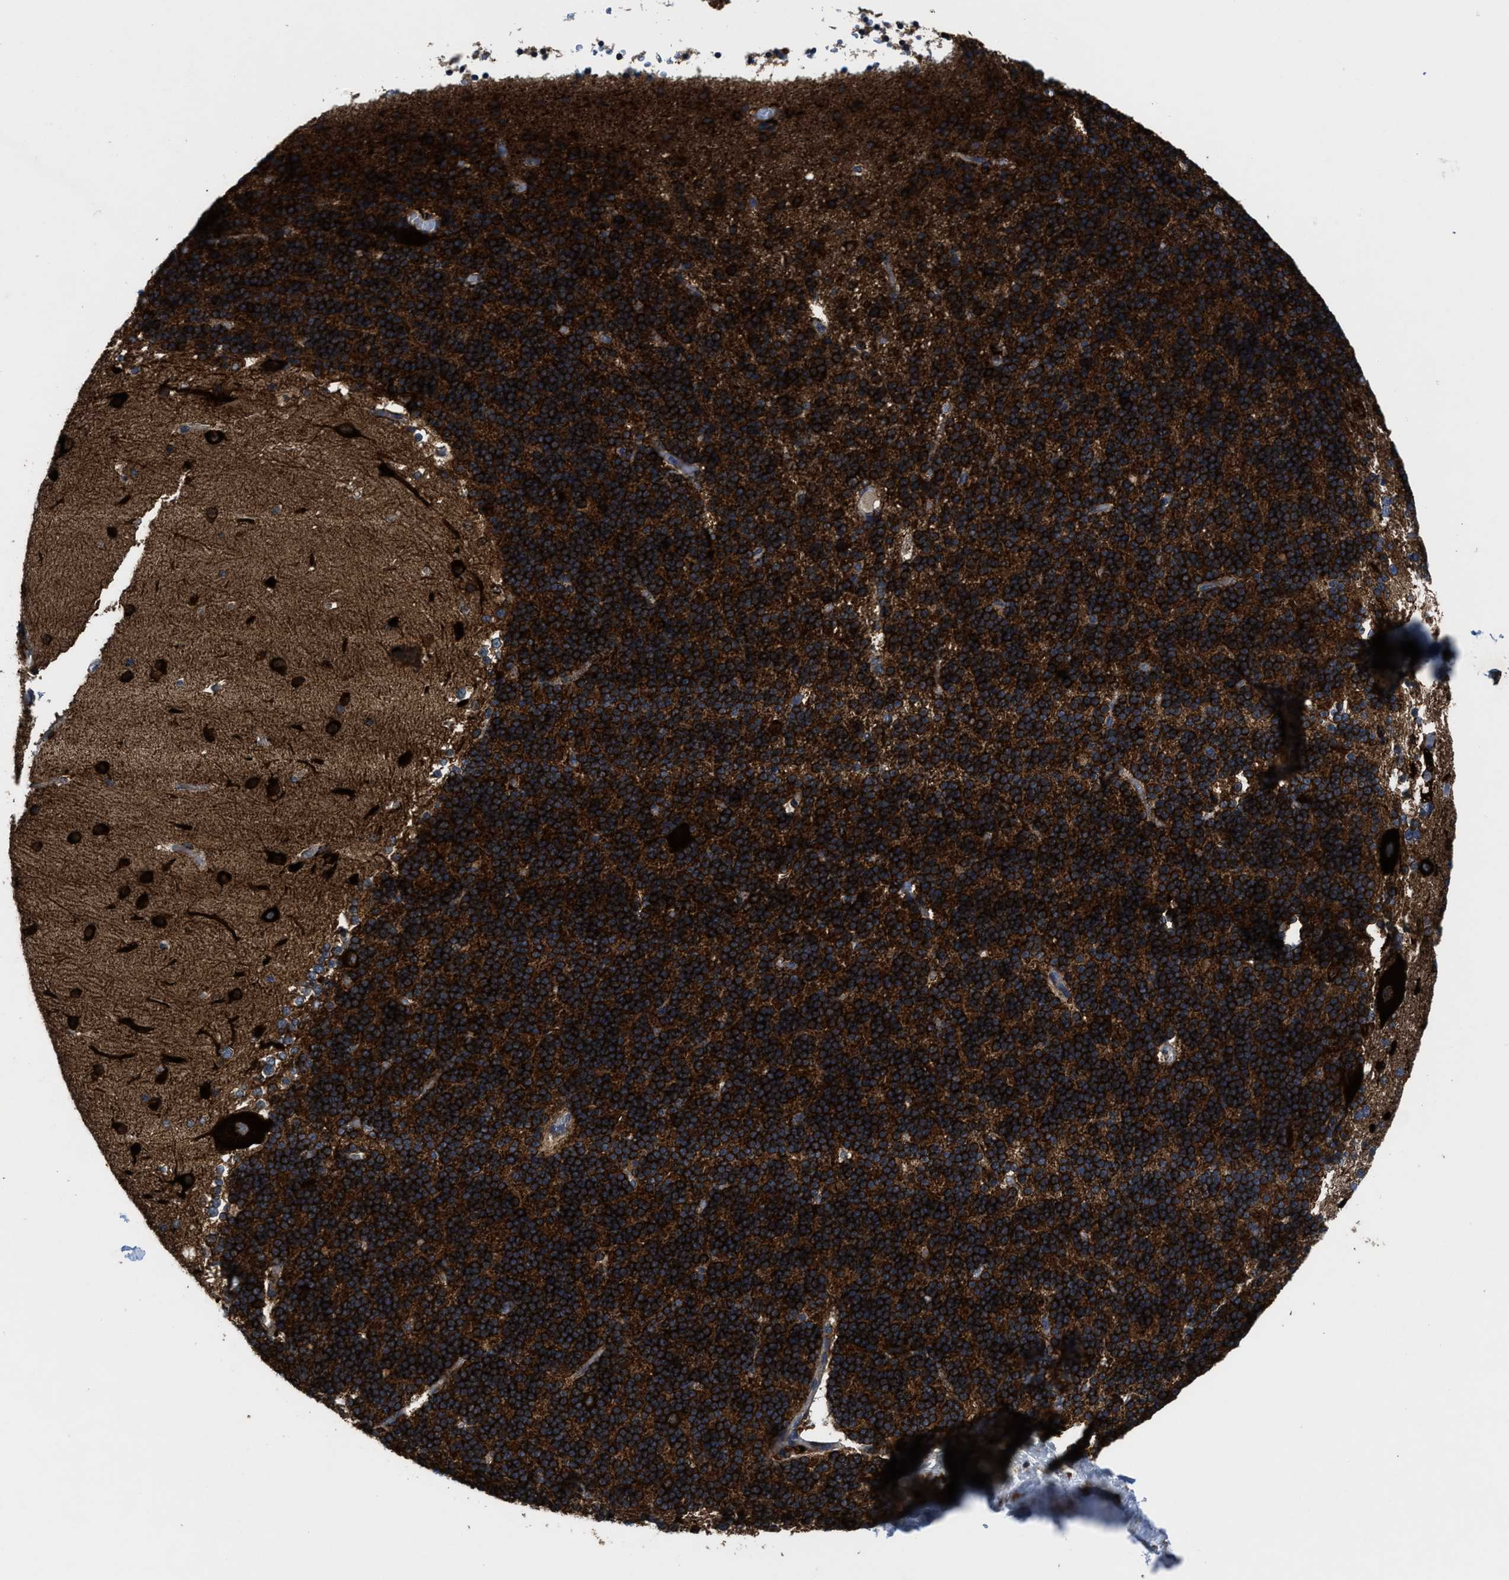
{"staining": {"intensity": "strong", "quantity": ">75%", "location": "cytoplasmic/membranous"}, "tissue": "cerebellum", "cell_type": "Cells in granular layer", "image_type": "normal", "snomed": [{"axis": "morphology", "description": "Normal tissue, NOS"}, {"axis": "topography", "description": "Cerebellum"}], "caption": "A brown stain shows strong cytoplasmic/membranous staining of a protein in cells in granular layer of normal cerebellum. Using DAB (3,3'-diaminobenzidine) (brown) and hematoxylin (blue) stains, captured at high magnification using brightfield microscopy.", "gene": "PDP1", "patient": {"sex": "female", "age": 19}}